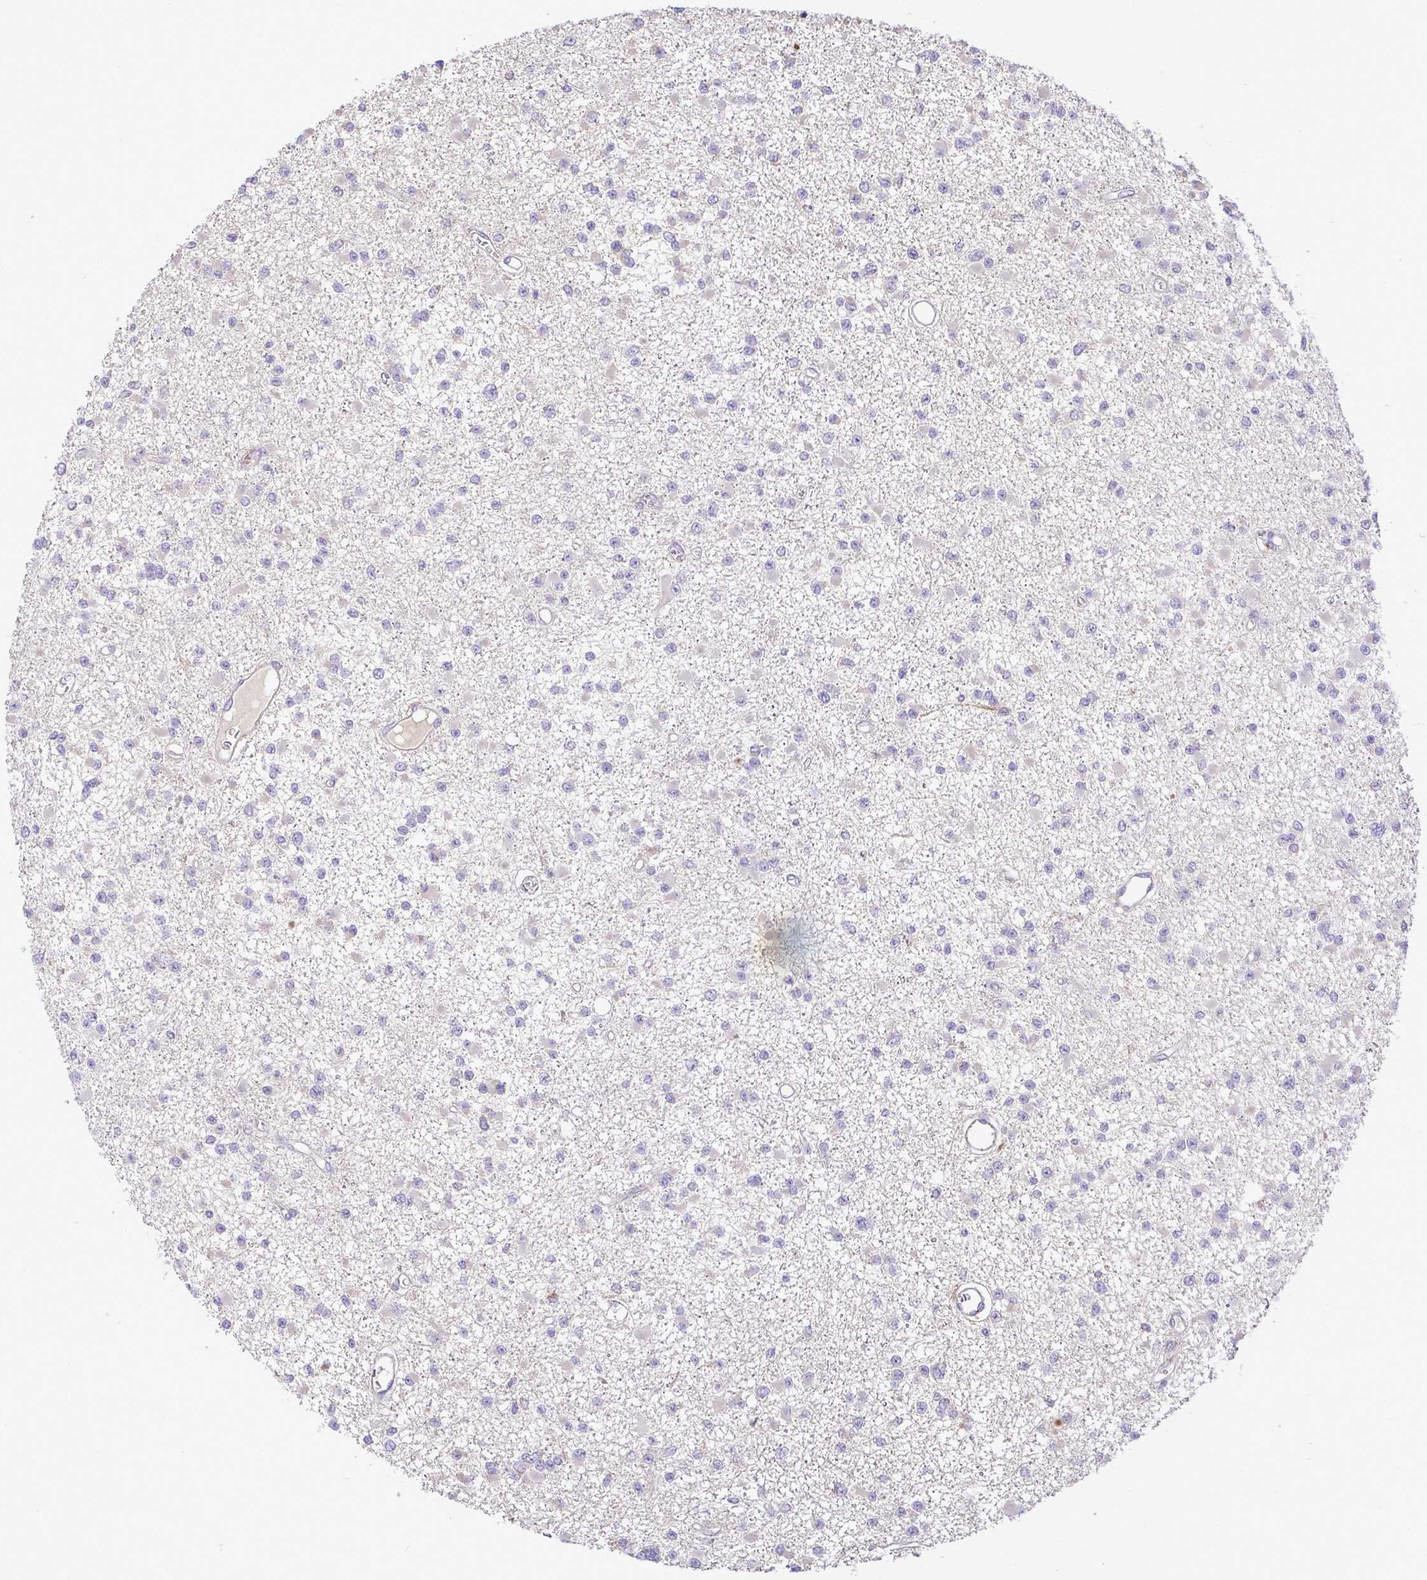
{"staining": {"intensity": "negative", "quantity": "none", "location": "none"}, "tissue": "glioma", "cell_type": "Tumor cells", "image_type": "cancer", "snomed": [{"axis": "morphology", "description": "Glioma, malignant, Low grade"}, {"axis": "topography", "description": "Brain"}], "caption": "Tumor cells are negative for protein expression in human glioma.", "gene": "GRID2", "patient": {"sex": "female", "age": 22}}